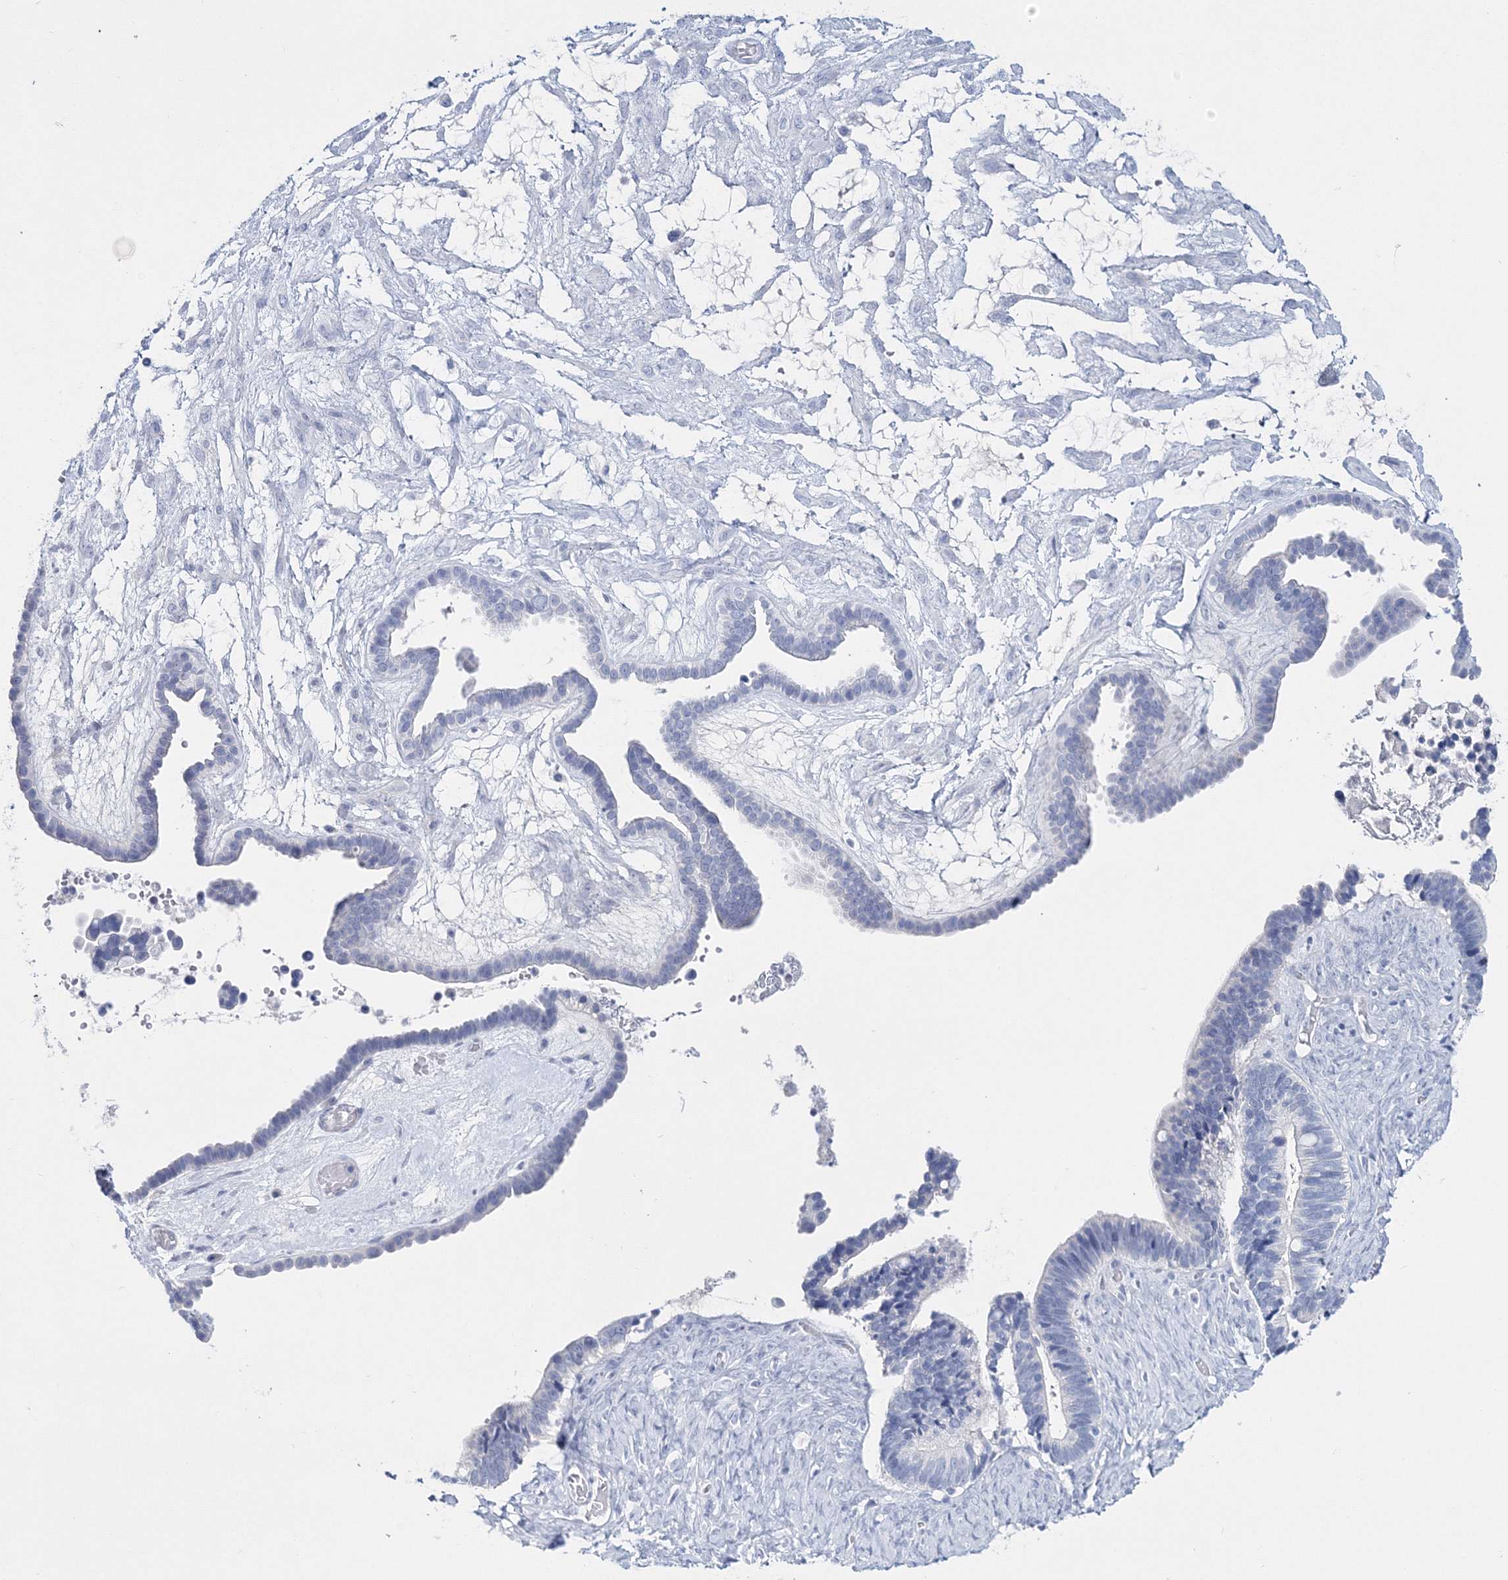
{"staining": {"intensity": "negative", "quantity": "none", "location": "none"}, "tissue": "ovarian cancer", "cell_type": "Tumor cells", "image_type": "cancer", "snomed": [{"axis": "morphology", "description": "Cystadenocarcinoma, serous, NOS"}, {"axis": "topography", "description": "Ovary"}], "caption": "IHC of human ovarian cancer displays no expression in tumor cells.", "gene": "MYOZ2", "patient": {"sex": "female", "age": 56}}